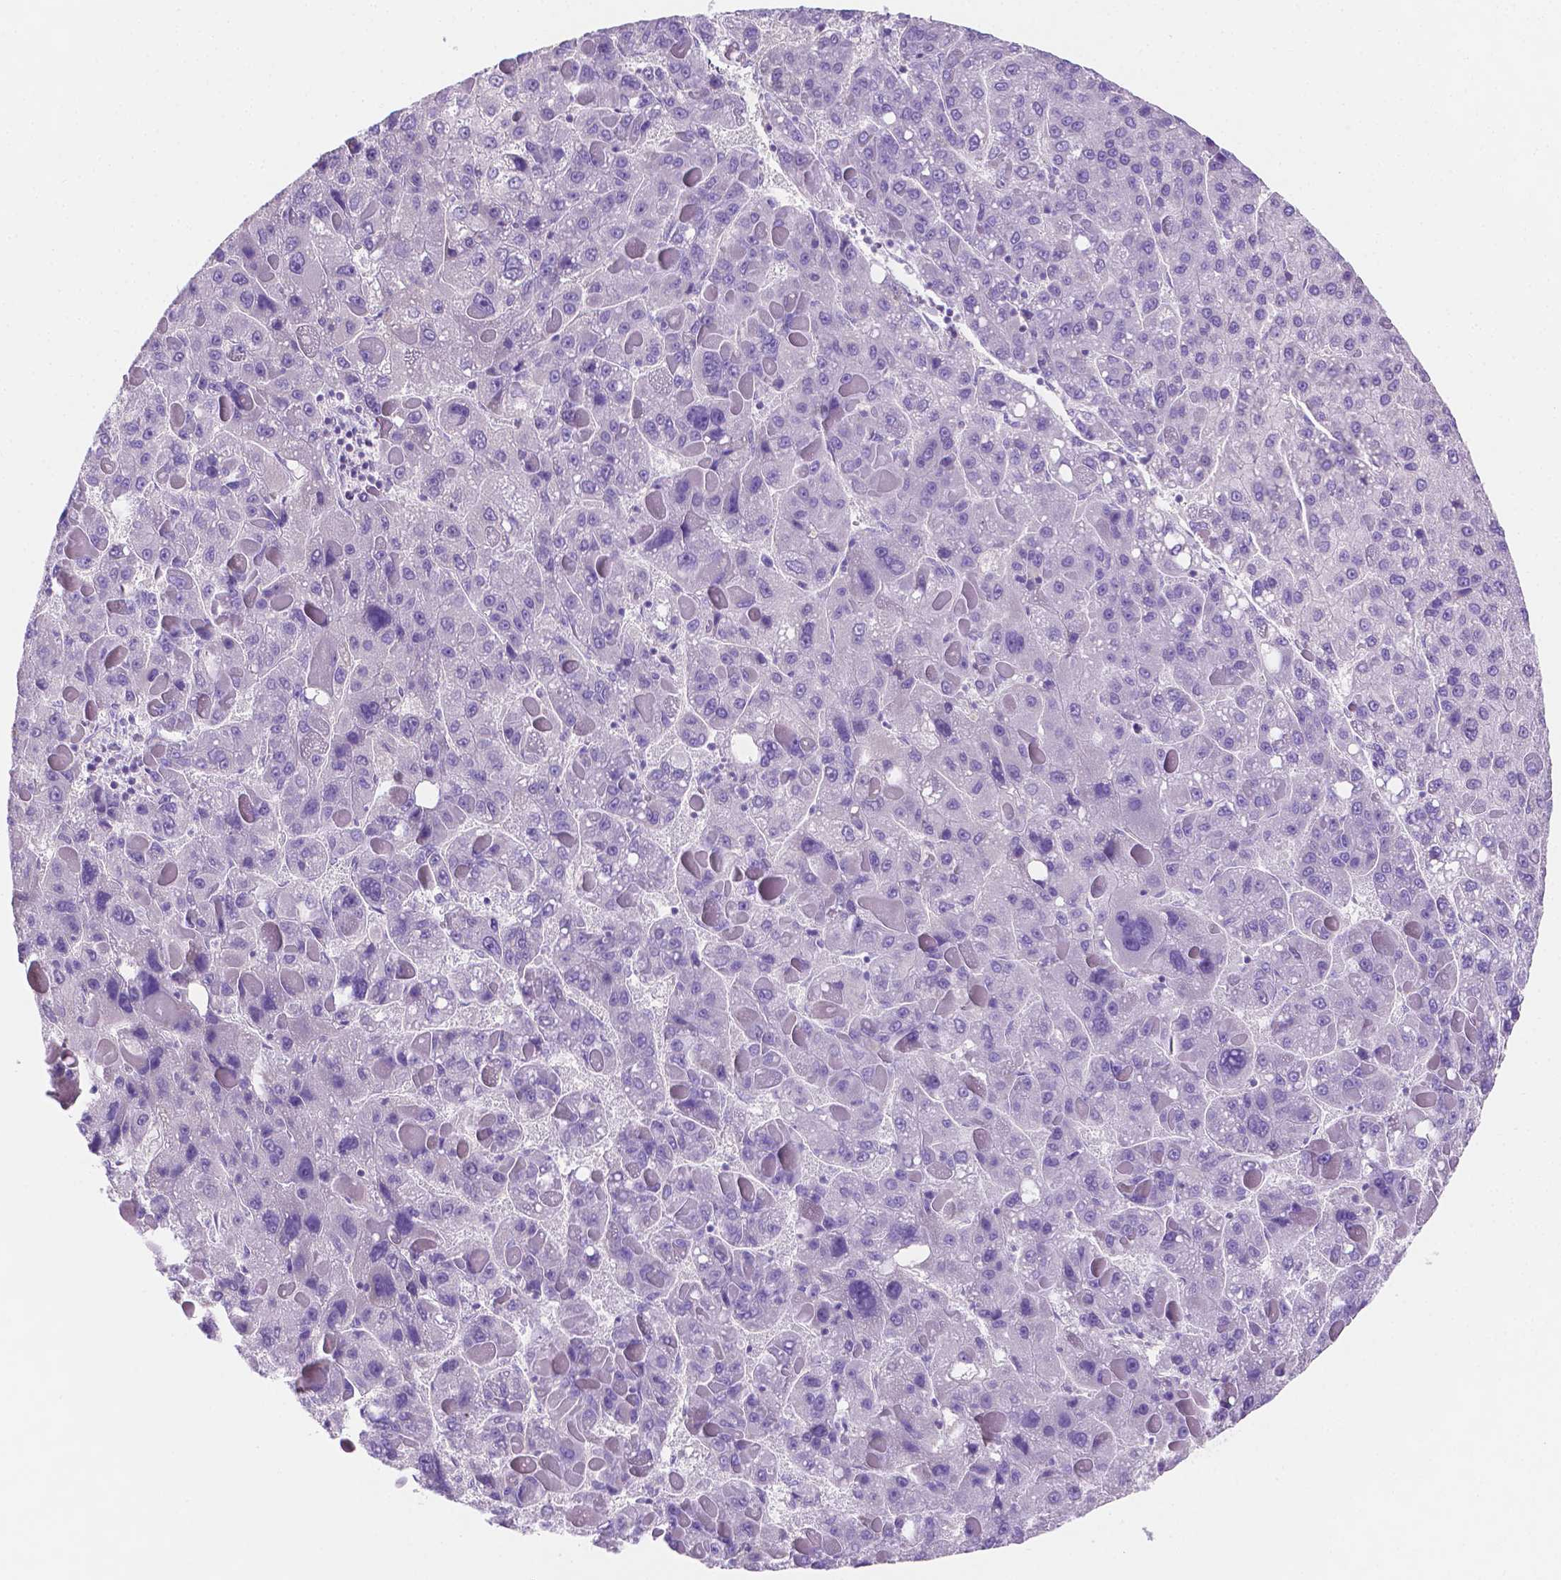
{"staining": {"intensity": "negative", "quantity": "none", "location": "none"}, "tissue": "liver cancer", "cell_type": "Tumor cells", "image_type": "cancer", "snomed": [{"axis": "morphology", "description": "Carcinoma, Hepatocellular, NOS"}, {"axis": "topography", "description": "Liver"}], "caption": "There is no significant staining in tumor cells of liver cancer.", "gene": "SGTB", "patient": {"sex": "female", "age": 82}}